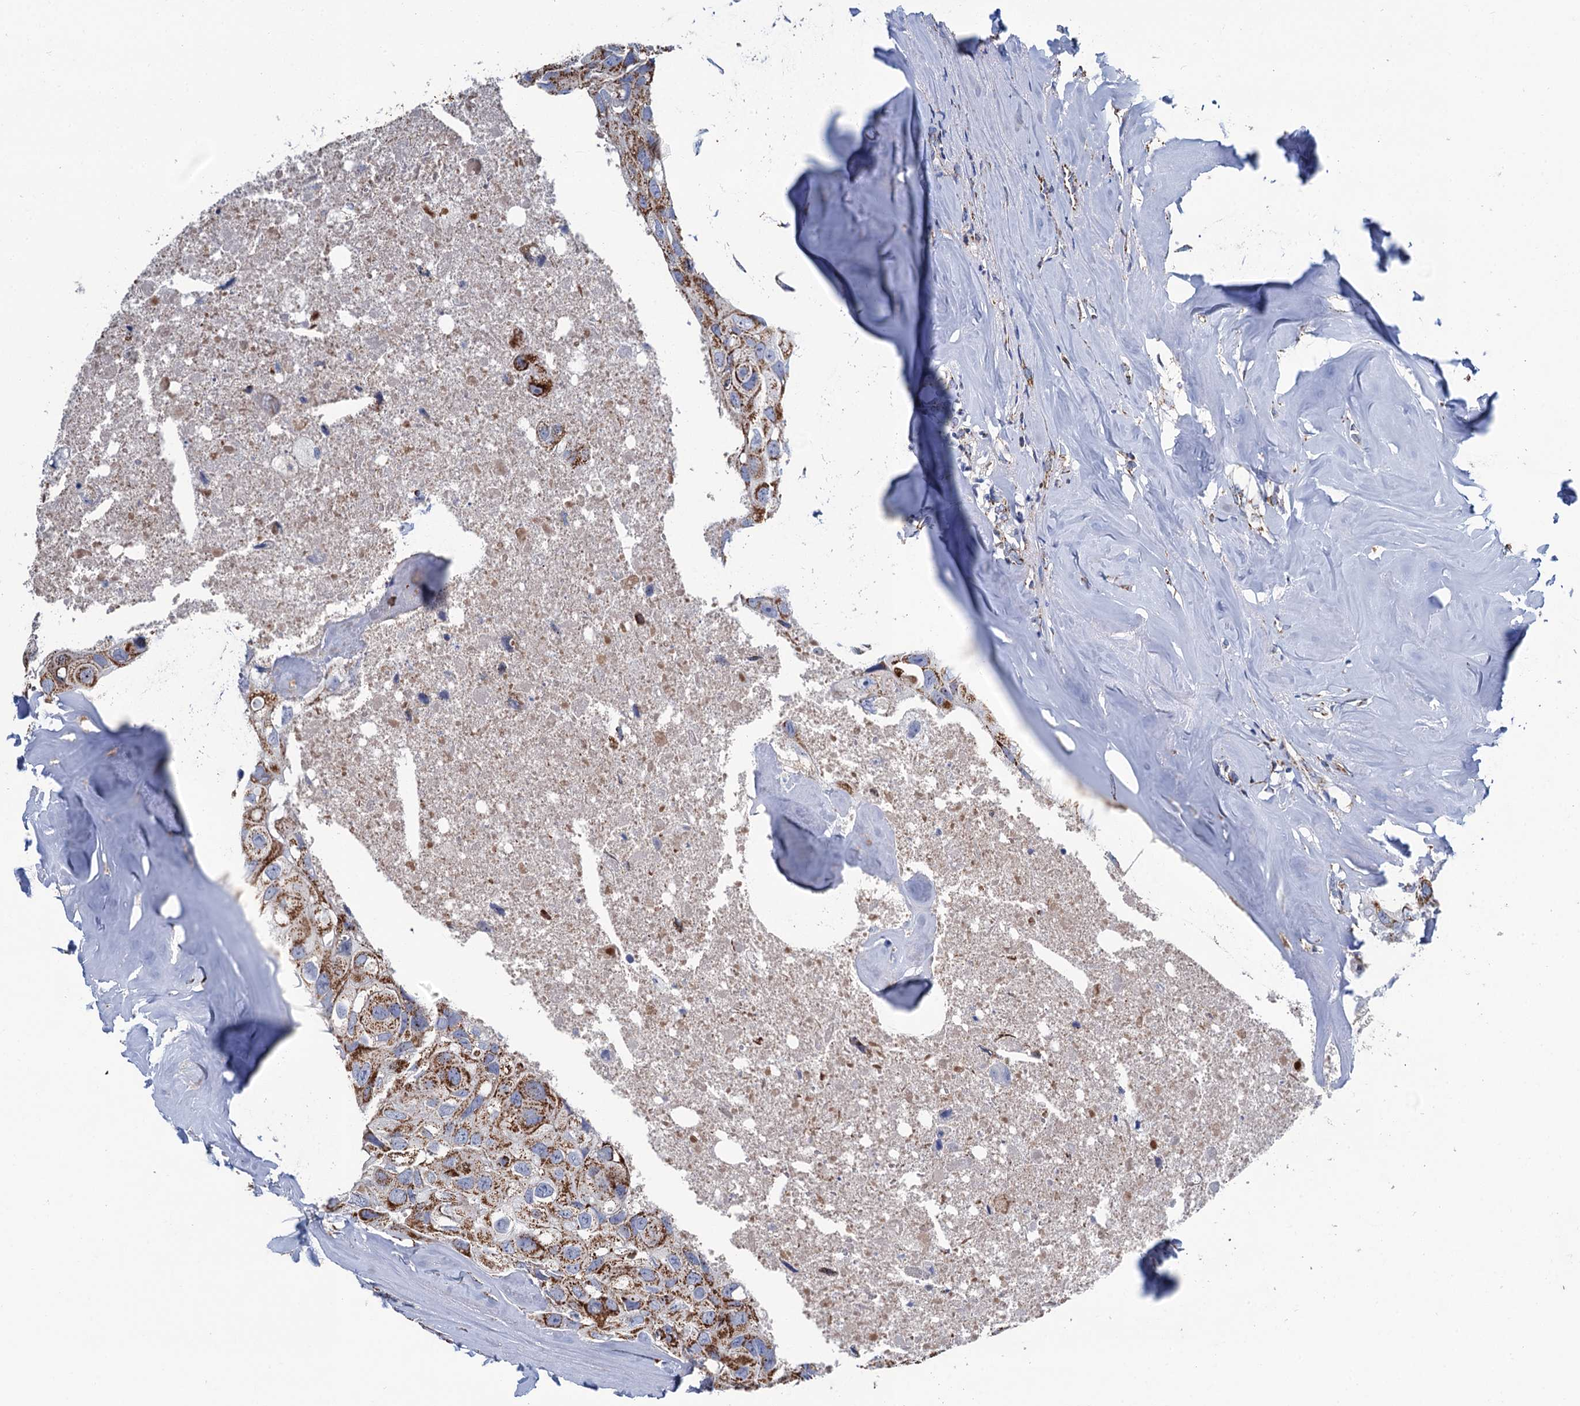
{"staining": {"intensity": "moderate", "quantity": "25%-75%", "location": "cytoplasmic/membranous"}, "tissue": "head and neck cancer", "cell_type": "Tumor cells", "image_type": "cancer", "snomed": [{"axis": "morphology", "description": "Adenocarcinoma, NOS"}, {"axis": "morphology", "description": "Adenocarcinoma, metastatic, NOS"}, {"axis": "topography", "description": "Head-Neck"}], "caption": "Approximately 25%-75% of tumor cells in head and neck metastatic adenocarcinoma reveal moderate cytoplasmic/membranous protein expression as visualized by brown immunohistochemical staining.", "gene": "IVD", "patient": {"sex": "male", "age": 75}}